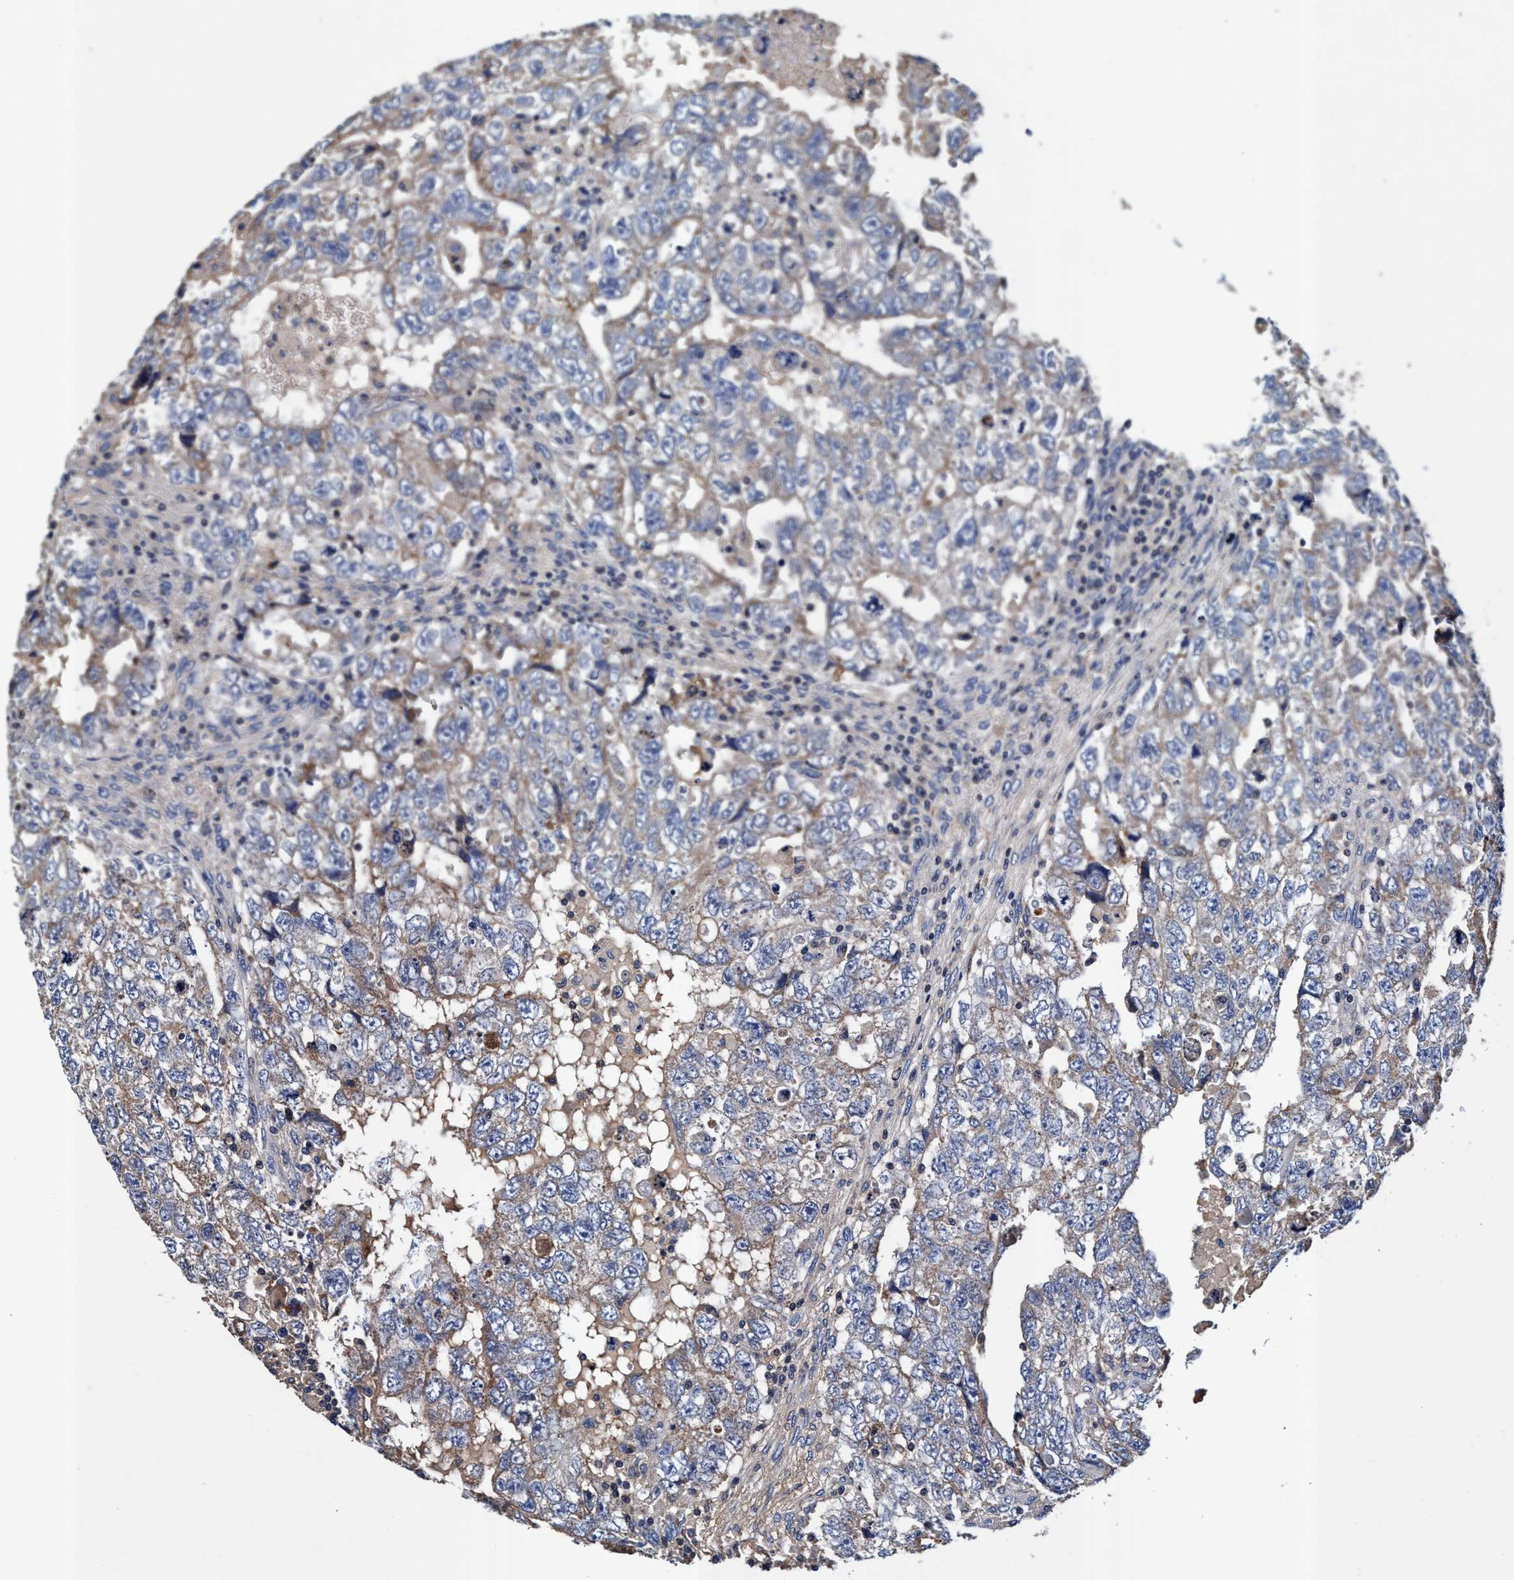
{"staining": {"intensity": "weak", "quantity": "25%-75%", "location": "cytoplasmic/membranous"}, "tissue": "testis cancer", "cell_type": "Tumor cells", "image_type": "cancer", "snomed": [{"axis": "morphology", "description": "Carcinoma, Embryonal, NOS"}, {"axis": "topography", "description": "Testis"}], "caption": "Testis cancer (embryonal carcinoma) stained for a protein (brown) shows weak cytoplasmic/membranous positive staining in approximately 25%-75% of tumor cells.", "gene": "RNF208", "patient": {"sex": "male", "age": 36}}